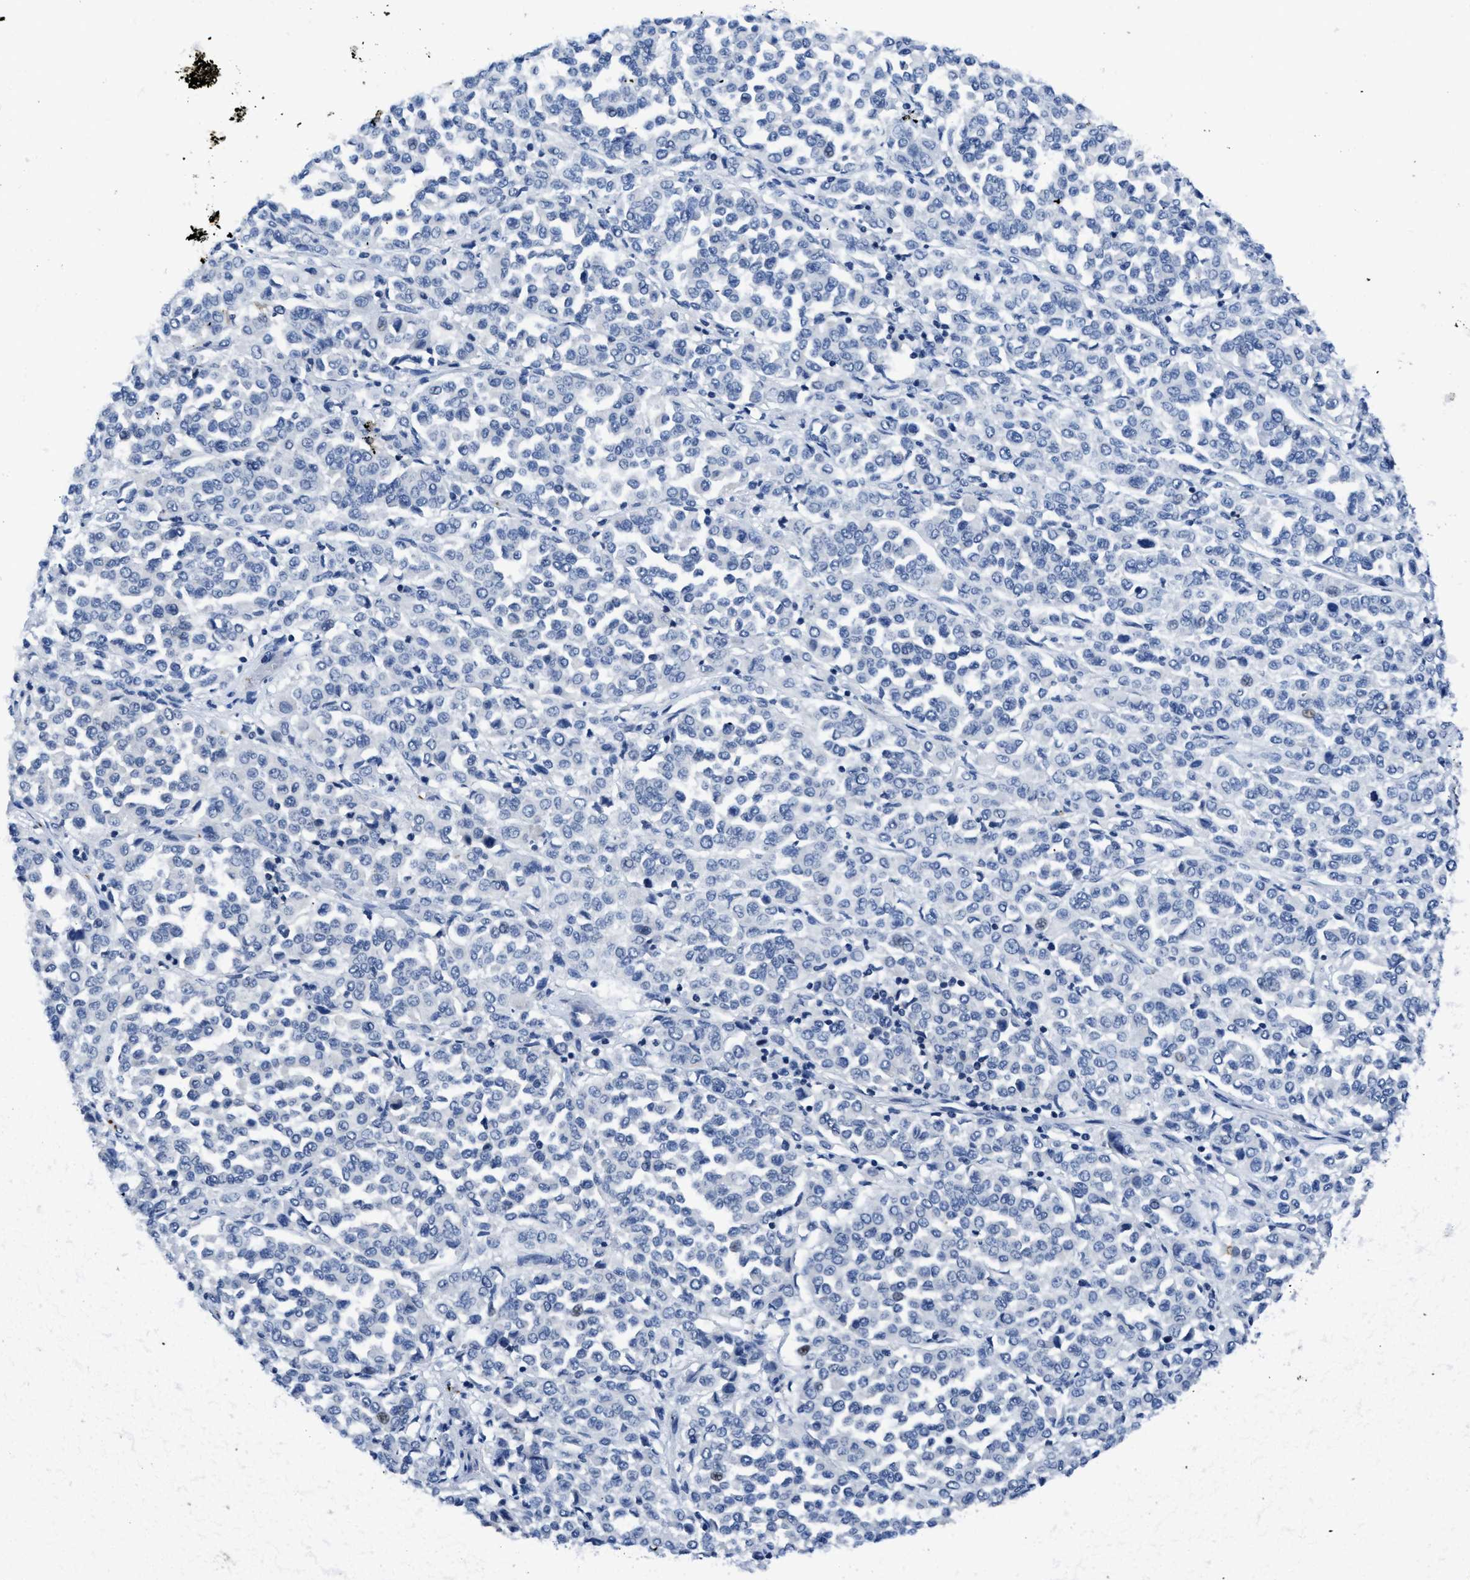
{"staining": {"intensity": "negative", "quantity": "none", "location": "none"}, "tissue": "melanoma", "cell_type": "Tumor cells", "image_type": "cancer", "snomed": [{"axis": "morphology", "description": "Malignant melanoma, Metastatic site"}, {"axis": "topography", "description": "Pancreas"}], "caption": "A histopathology image of human malignant melanoma (metastatic site) is negative for staining in tumor cells. The staining was performed using DAB to visualize the protein expression in brown, while the nuclei were stained in blue with hematoxylin (Magnification: 20x).", "gene": "ITGA2B", "patient": {"sex": "female", "age": 30}}